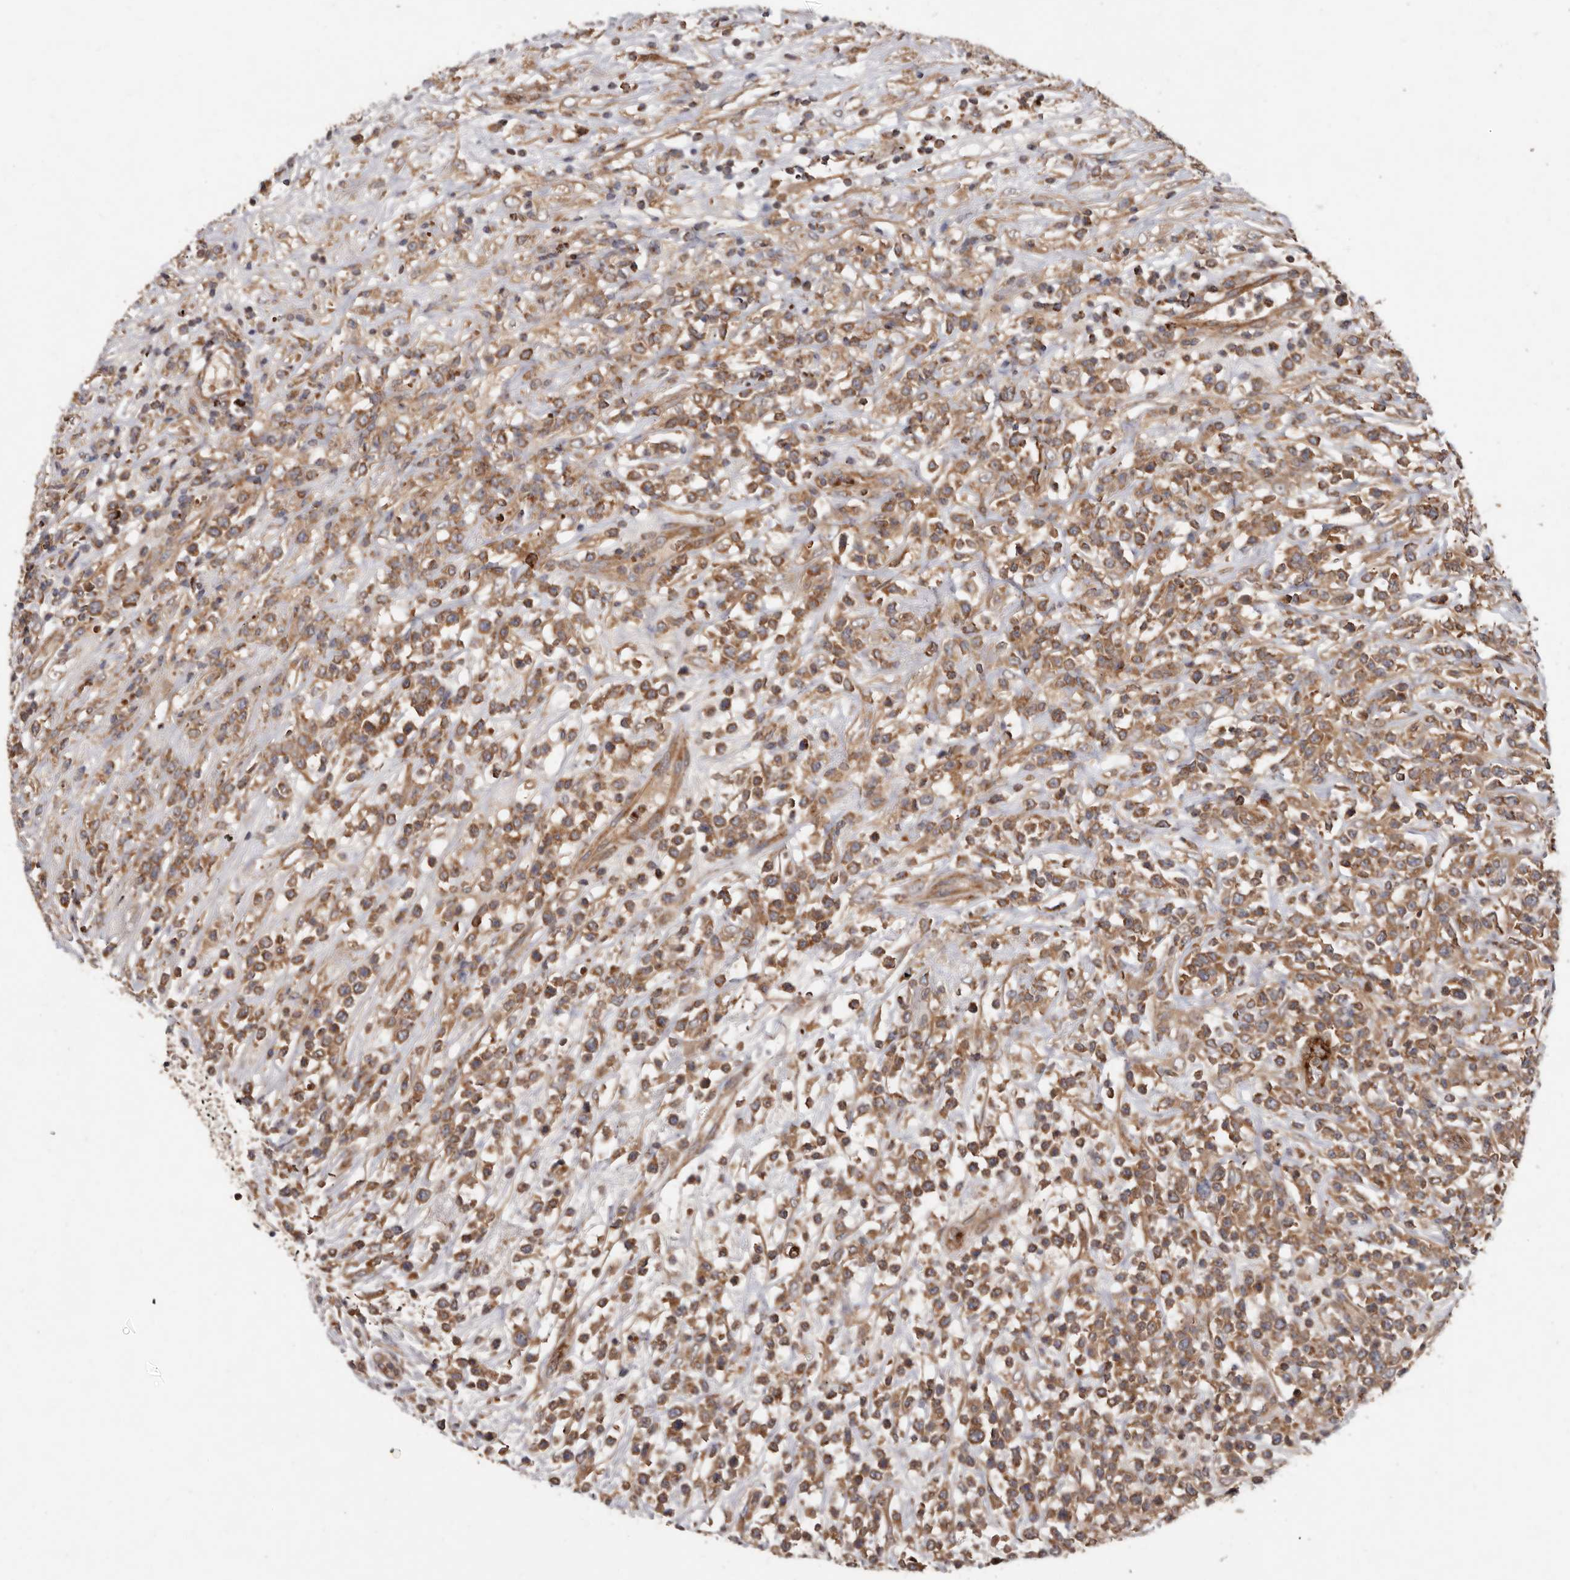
{"staining": {"intensity": "moderate", "quantity": ">75%", "location": "cytoplasmic/membranous"}, "tissue": "lymphoma", "cell_type": "Tumor cells", "image_type": "cancer", "snomed": [{"axis": "morphology", "description": "Malignant lymphoma, non-Hodgkin's type, High grade"}, {"axis": "topography", "description": "Colon"}], "caption": "There is medium levels of moderate cytoplasmic/membranous expression in tumor cells of lymphoma, as demonstrated by immunohistochemical staining (brown color).", "gene": "GOT1L1", "patient": {"sex": "female", "age": 53}}